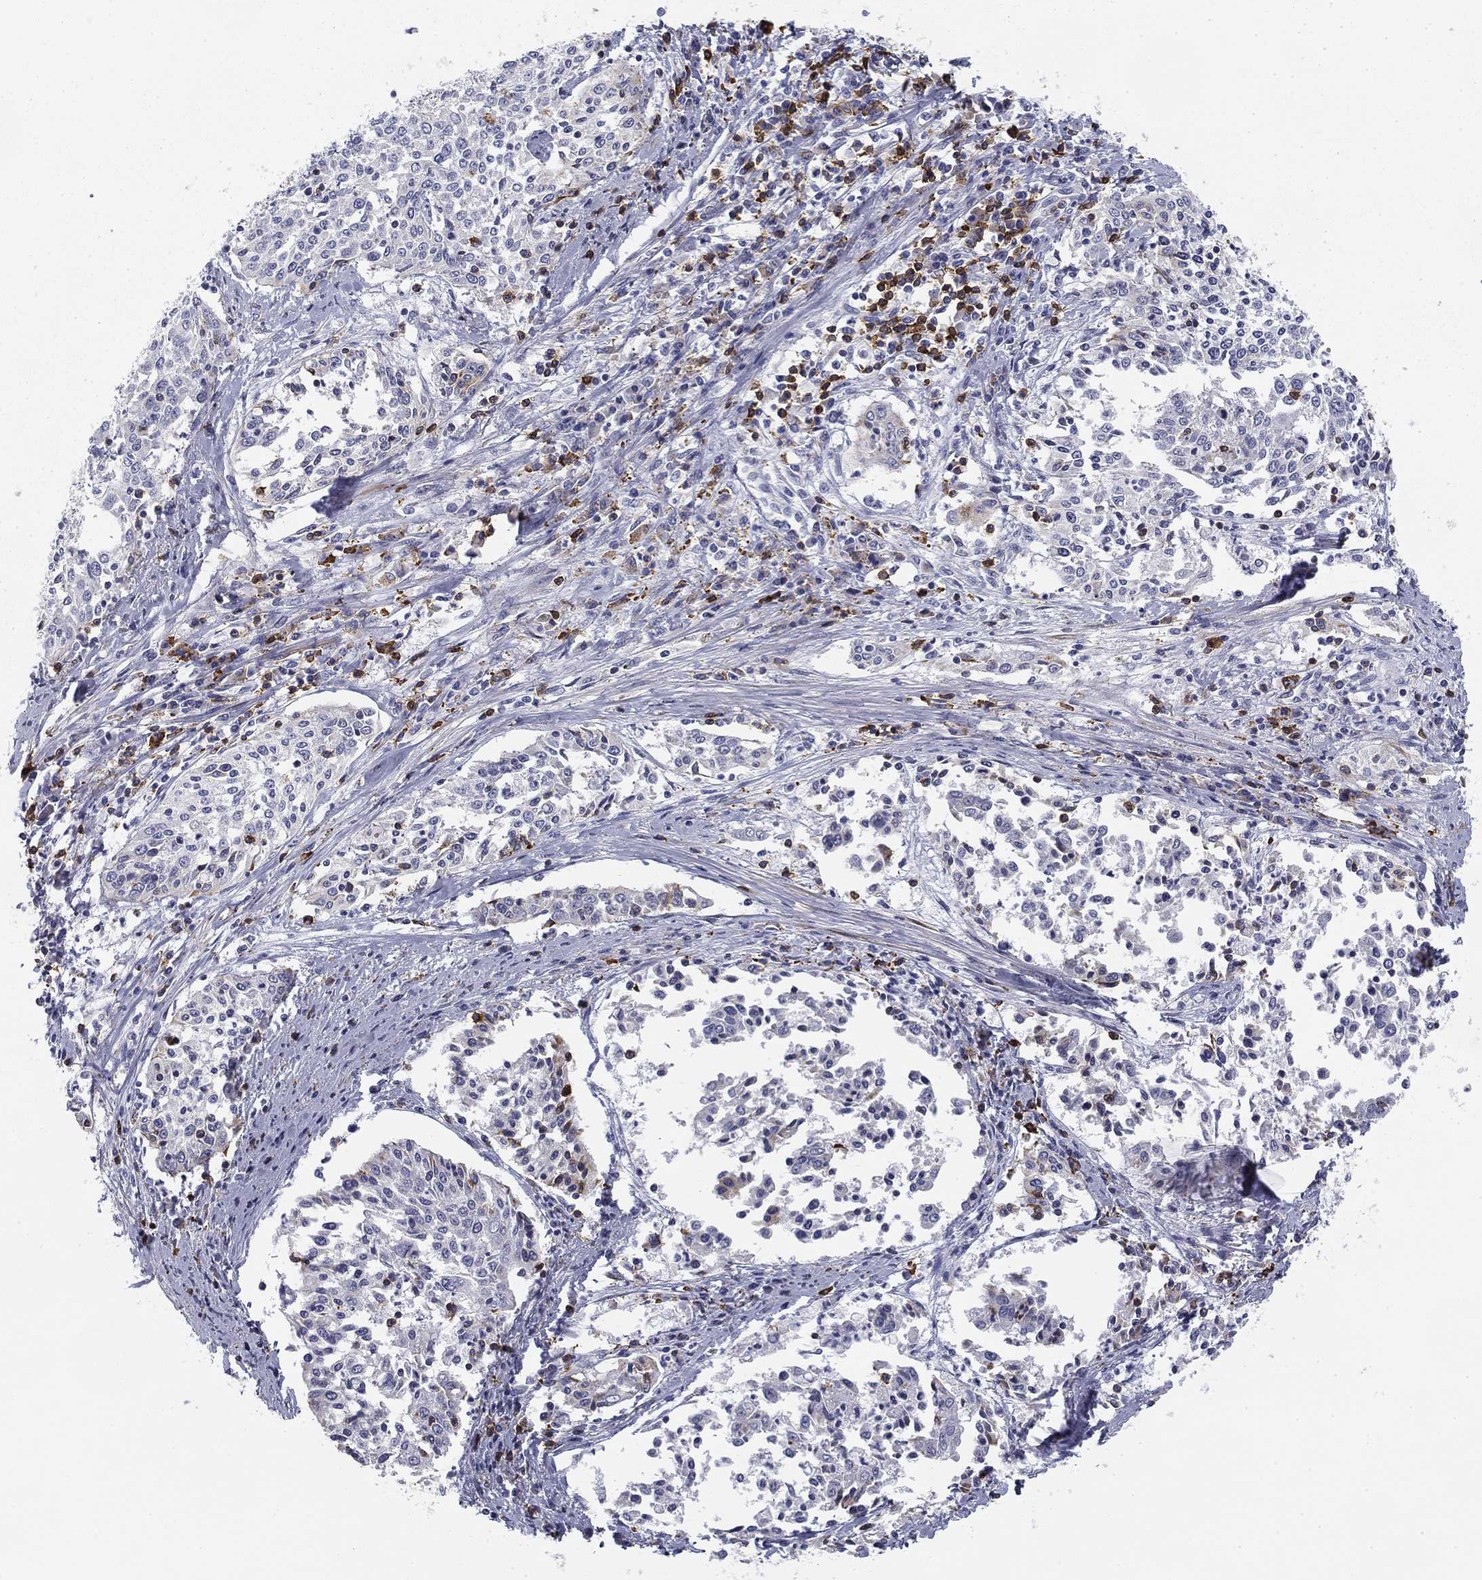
{"staining": {"intensity": "negative", "quantity": "none", "location": "none"}, "tissue": "cervical cancer", "cell_type": "Tumor cells", "image_type": "cancer", "snomed": [{"axis": "morphology", "description": "Squamous cell carcinoma, NOS"}, {"axis": "topography", "description": "Cervix"}], "caption": "The histopathology image exhibits no significant positivity in tumor cells of squamous cell carcinoma (cervical).", "gene": "TRAT1", "patient": {"sex": "female", "age": 41}}